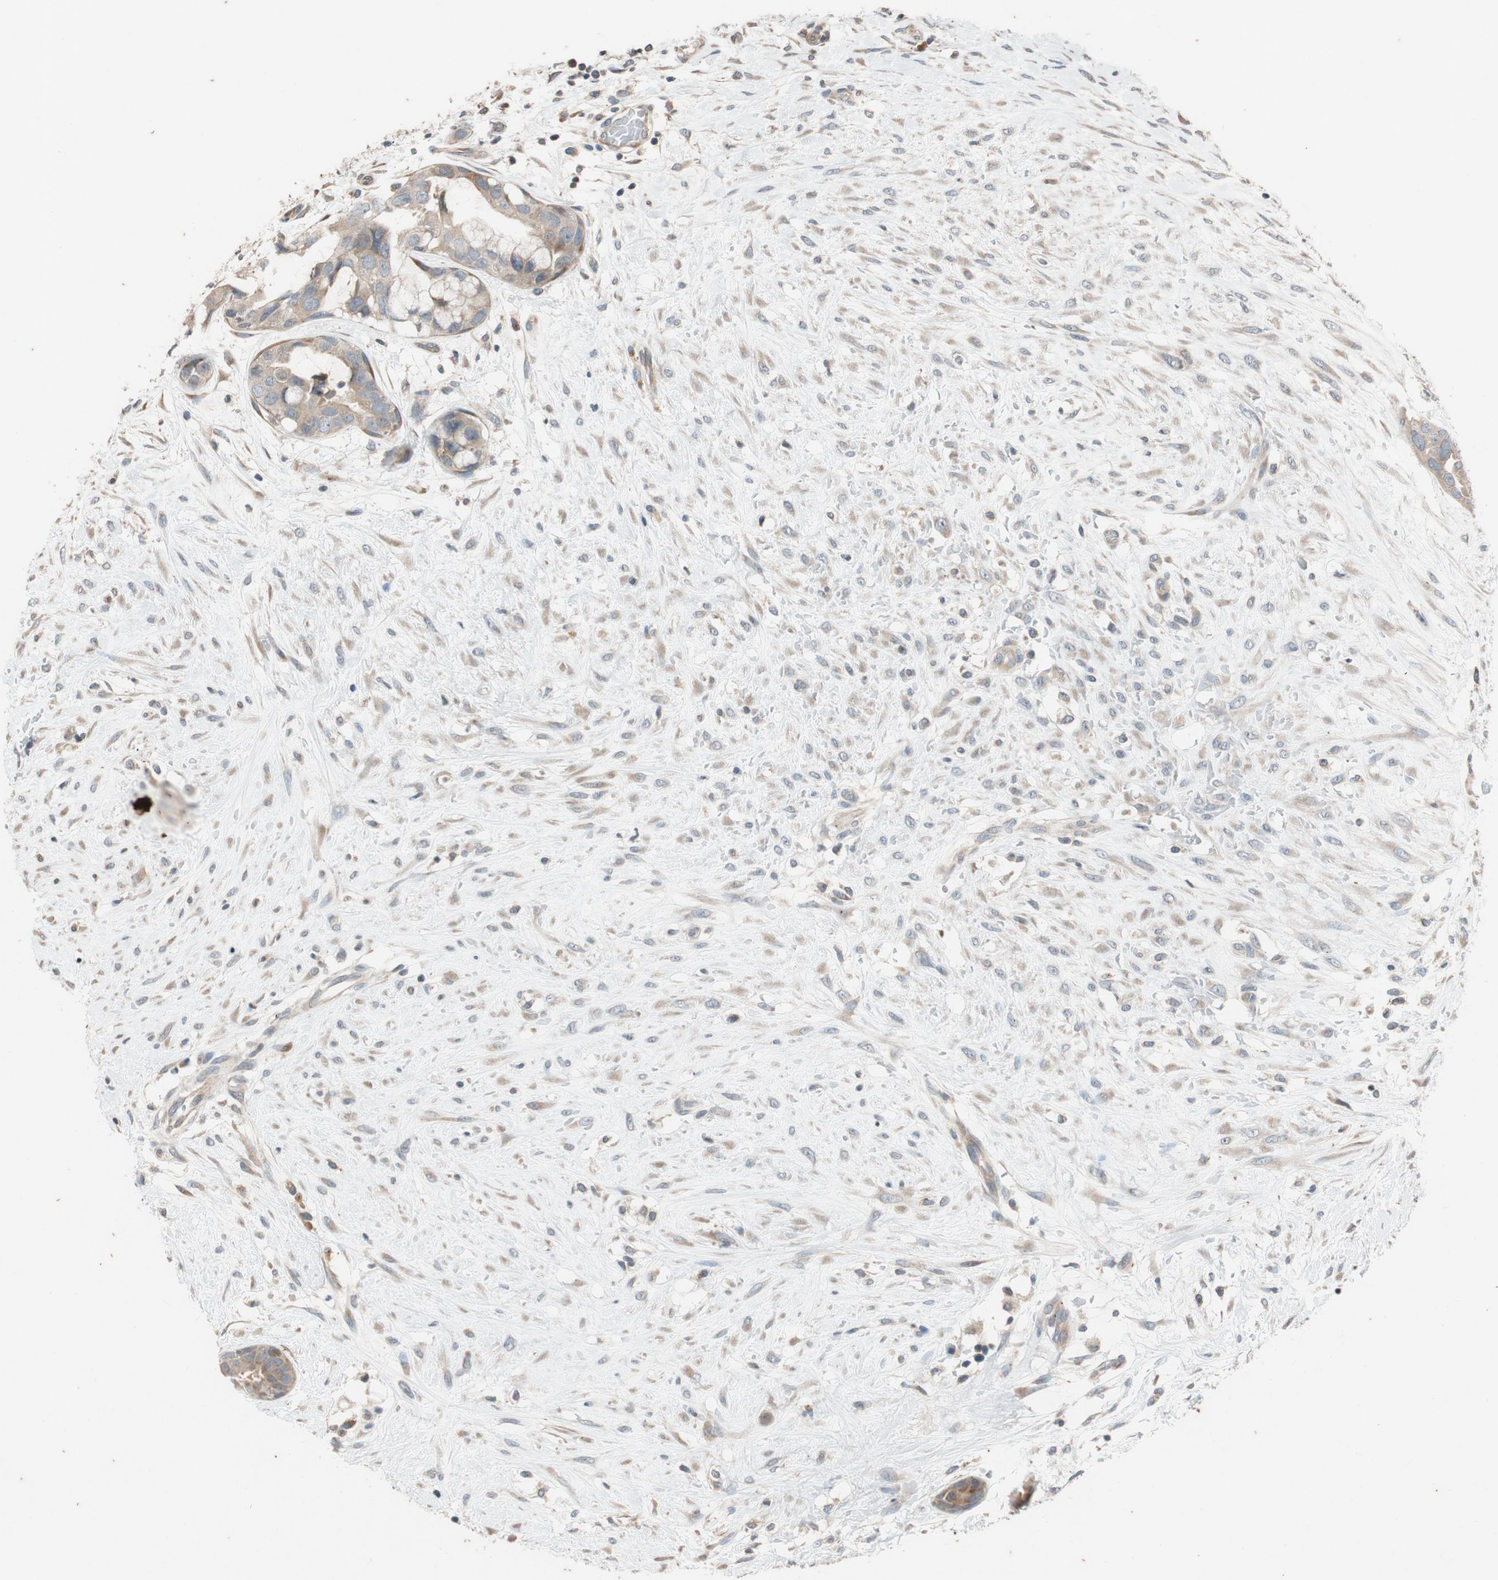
{"staining": {"intensity": "moderate", "quantity": ">75%", "location": "cytoplasmic/membranous"}, "tissue": "breast cancer", "cell_type": "Tumor cells", "image_type": "cancer", "snomed": [{"axis": "morphology", "description": "Duct carcinoma"}, {"axis": "topography", "description": "Breast"}], "caption": "Breast infiltrating ductal carcinoma was stained to show a protein in brown. There is medium levels of moderate cytoplasmic/membranous positivity in approximately >75% of tumor cells.", "gene": "ATP2C1", "patient": {"sex": "female", "age": 40}}